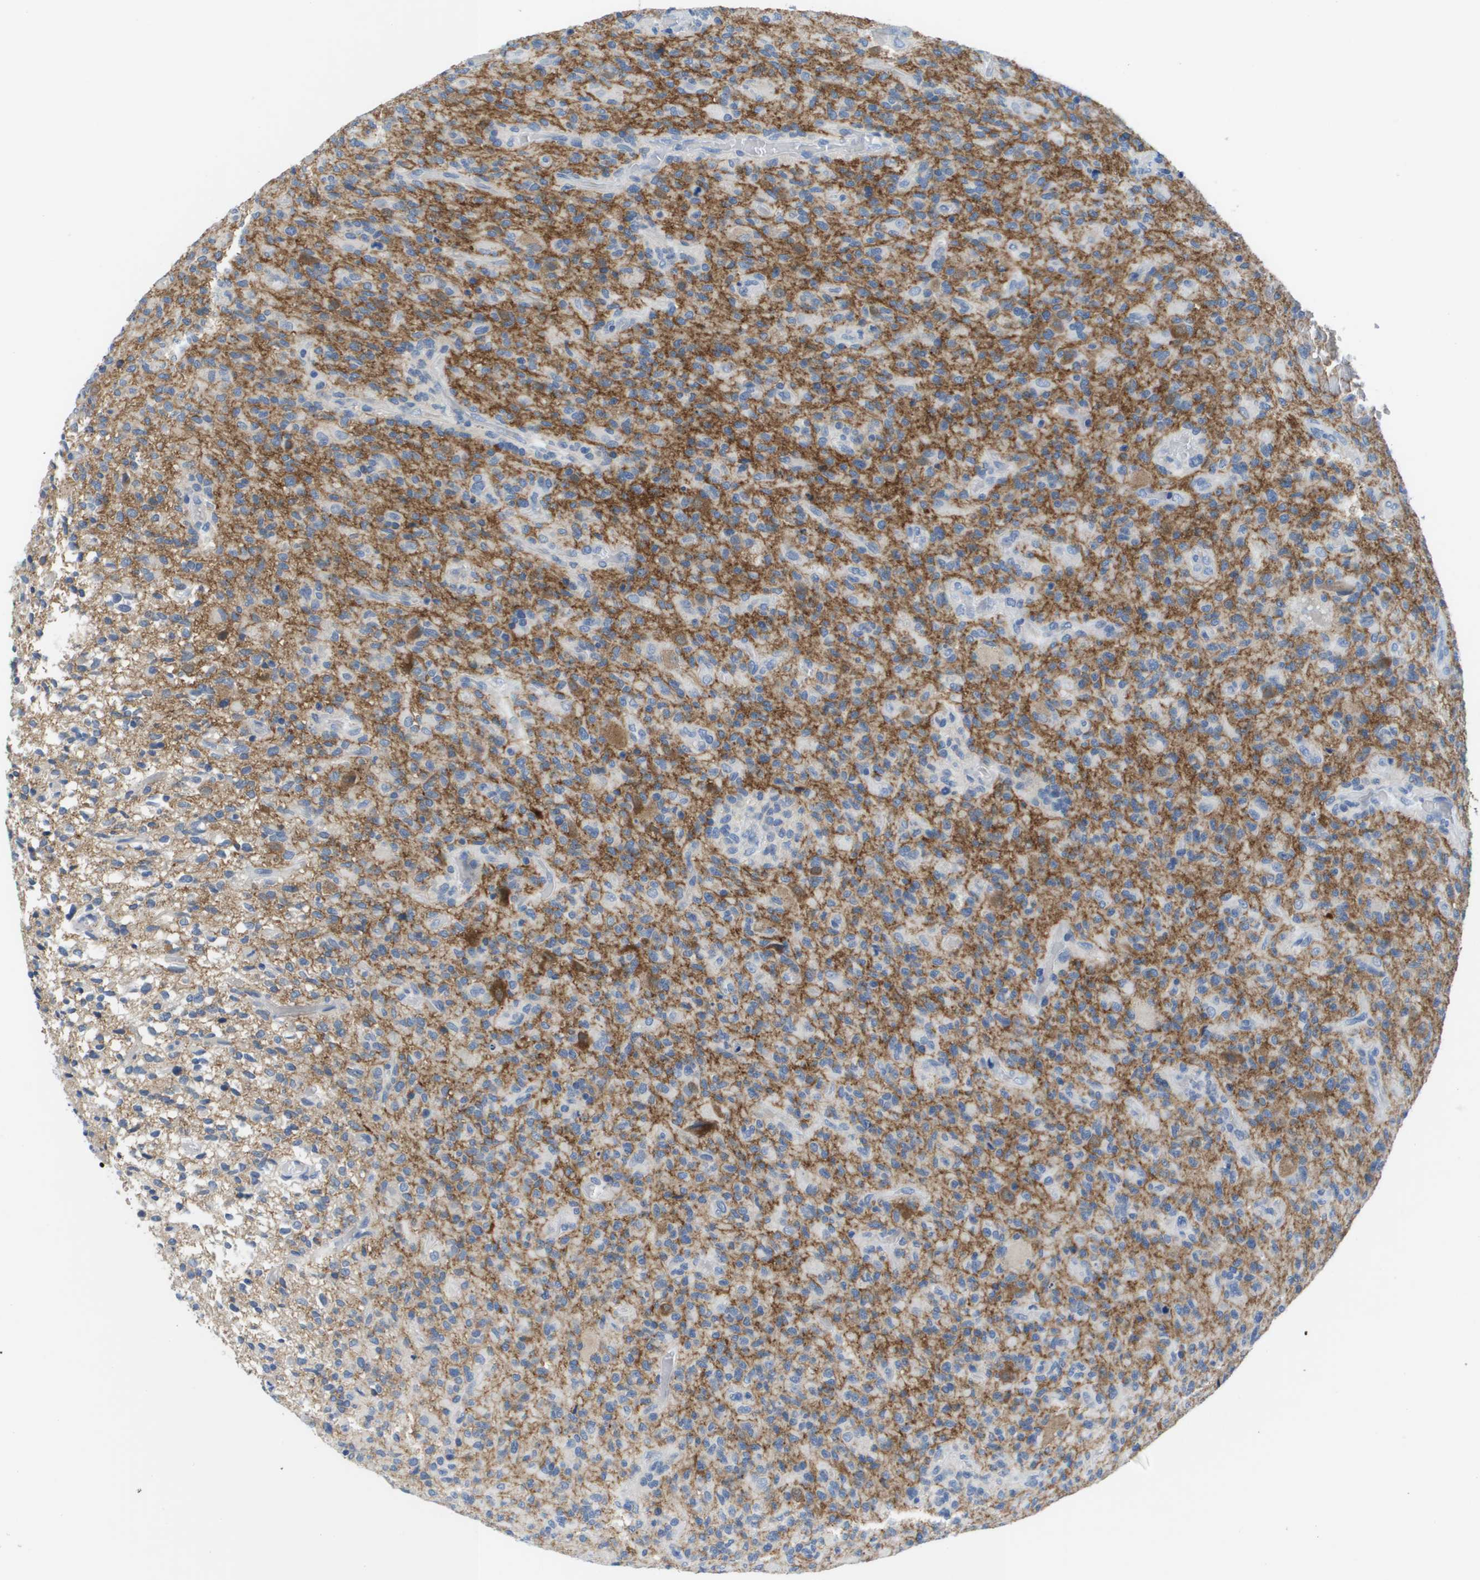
{"staining": {"intensity": "moderate", "quantity": "25%-75%", "location": "cytoplasmic/membranous"}, "tissue": "glioma", "cell_type": "Tumor cells", "image_type": "cancer", "snomed": [{"axis": "morphology", "description": "Glioma, malignant, High grade"}, {"axis": "topography", "description": "Brain"}], "caption": "Malignant glioma (high-grade) was stained to show a protein in brown. There is medium levels of moderate cytoplasmic/membranous positivity in approximately 25%-75% of tumor cells.", "gene": "NCS1", "patient": {"sex": "male", "age": 71}}